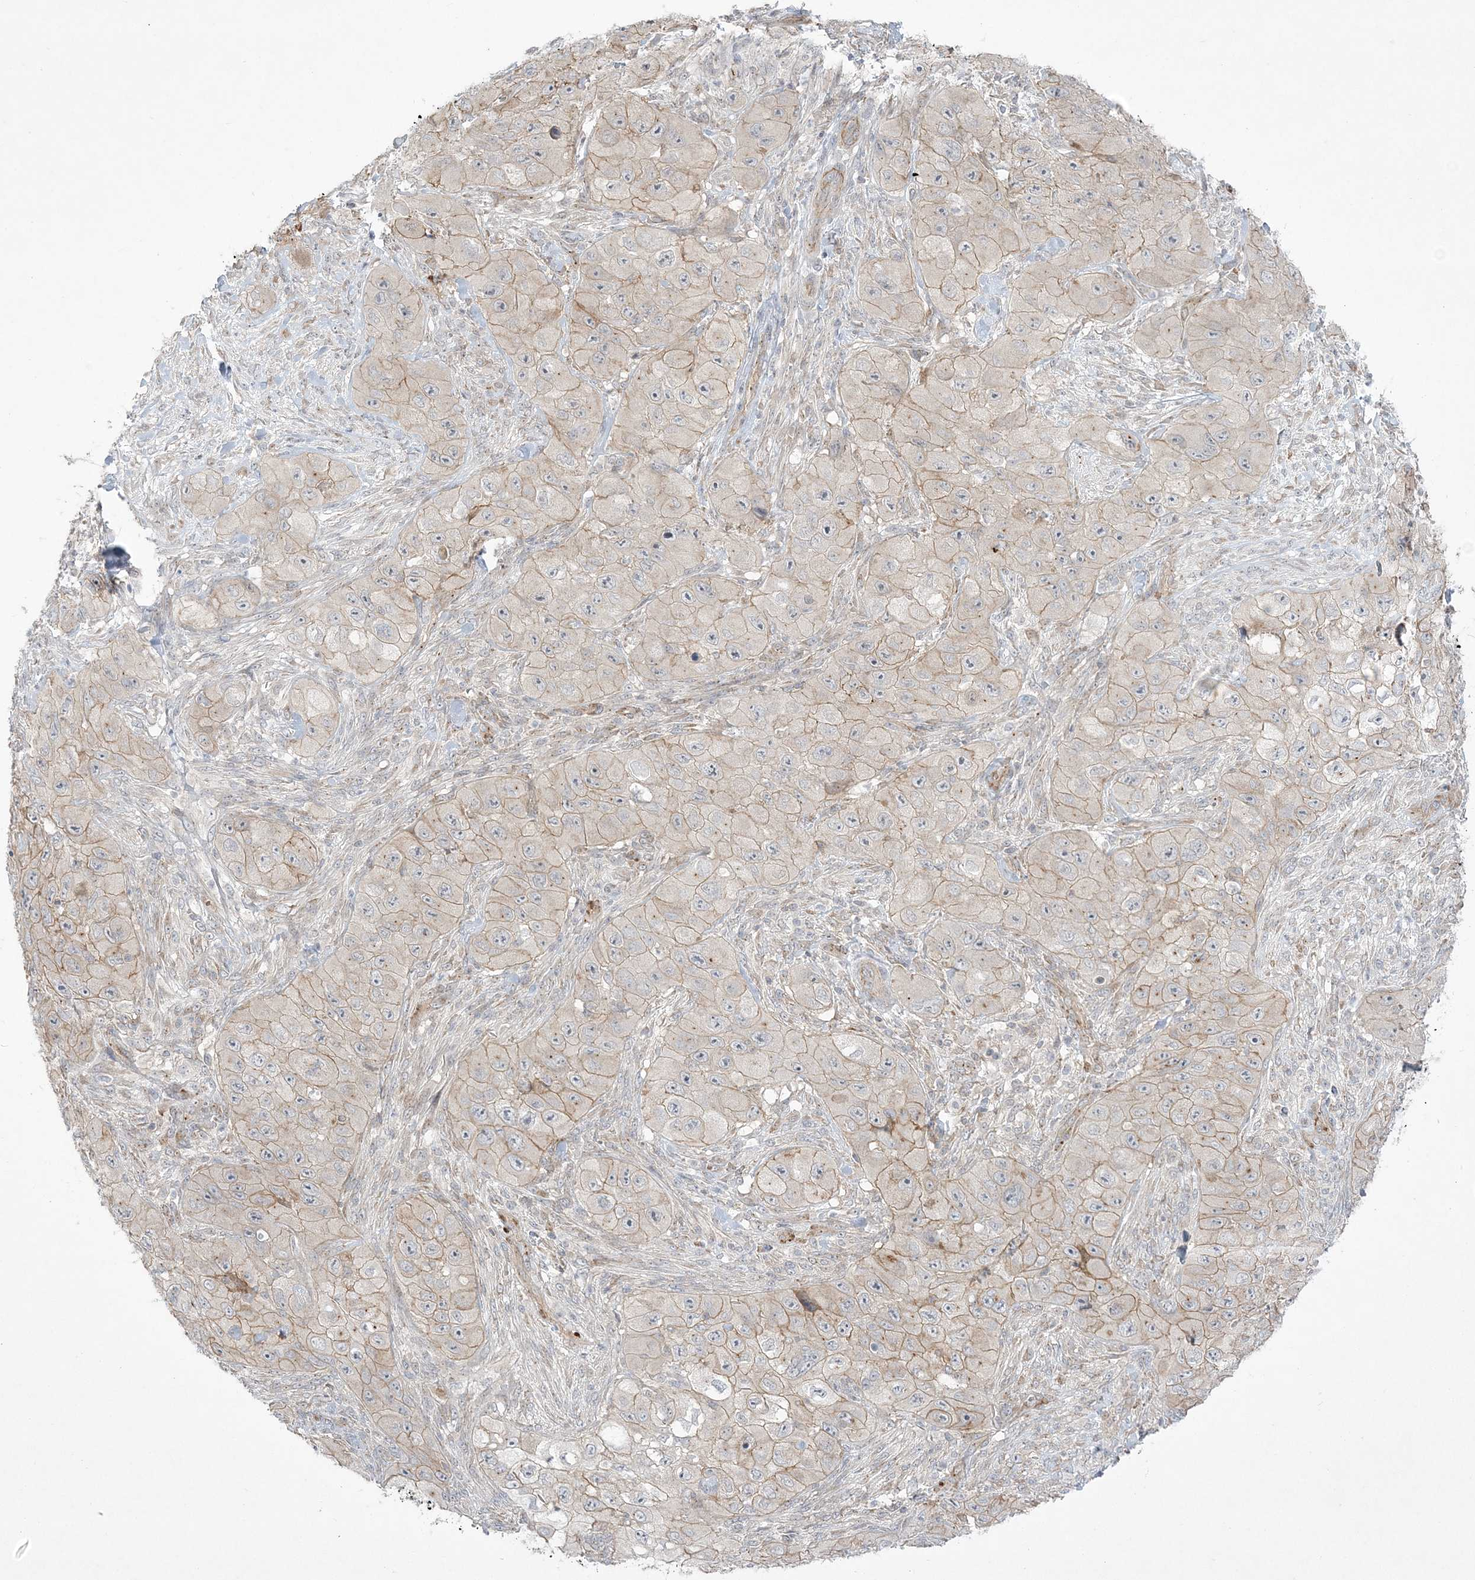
{"staining": {"intensity": "moderate", "quantity": "25%-75%", "location": "cytoplasmic/membranous"}, "tissue": "skin cancer", "cell_type": "Tumor cells", "image_type": "cancer", "snomed": [{"axis": "morphology", "description": "Squamous cell carcinoma, NOS"}, {"axis": "topography", "description": "Skin"}, {"axis": "topography", "description": "Subcutis"}], "caption": "Skin cancer stained with DAB immunohistochemistry (IHC) reveals medium levels of moderate cytoplasmic/membranous expression in about 25%-75% of tumor cells.", "gene": "ADAMTS12", "patient": {"sex": "male", "age": 73}}